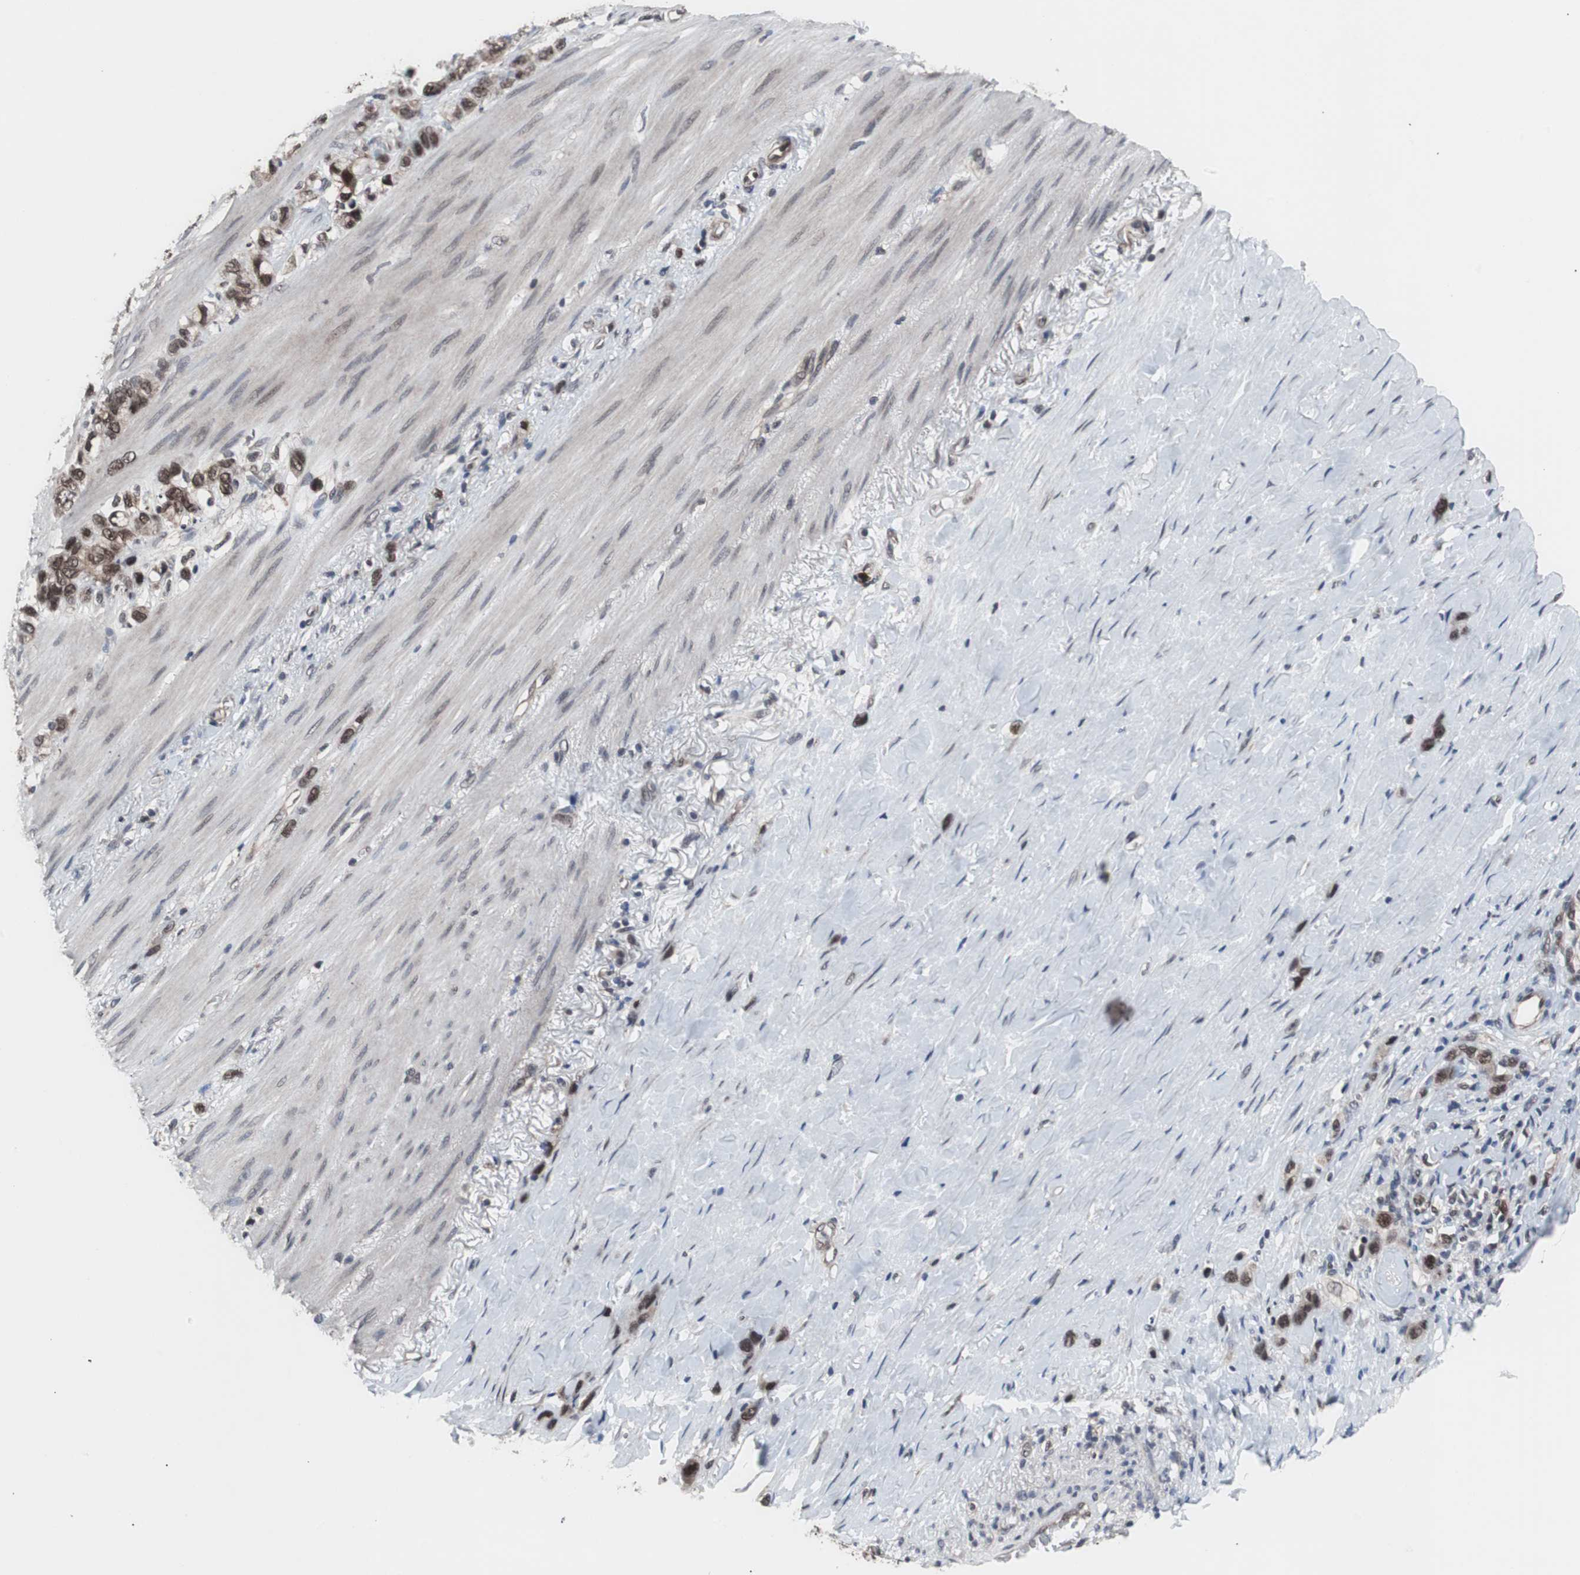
{"staining": {"intensity": "strong", "quantity": ">75%", "location": "cytoplasmic/membranous,nuclear"}, "tissue": "stomach cancer", "cell_type": "Tumor cells", "image_type": "cancer", "snomed": [{"axis": "morphology", "description": "Normal tissue, NOS"}, {"axis": "morphology", "description": "Adenocarcinoma, NOS"}, {"axis": "morphology", "description": "Adenocarcinoma, High grade"}, {"axis": "topography", "description": "Stomach, upper"}, {"axis": "topography", "description": "Stomach"}], "caption": "Human stomach cancer (adenocarcinoma (high-grade)) stained with a protein marker shows strong staining in tumor cells.", "gene": "GTF2F2", "patient": {"sex": "female", "age": 65}}